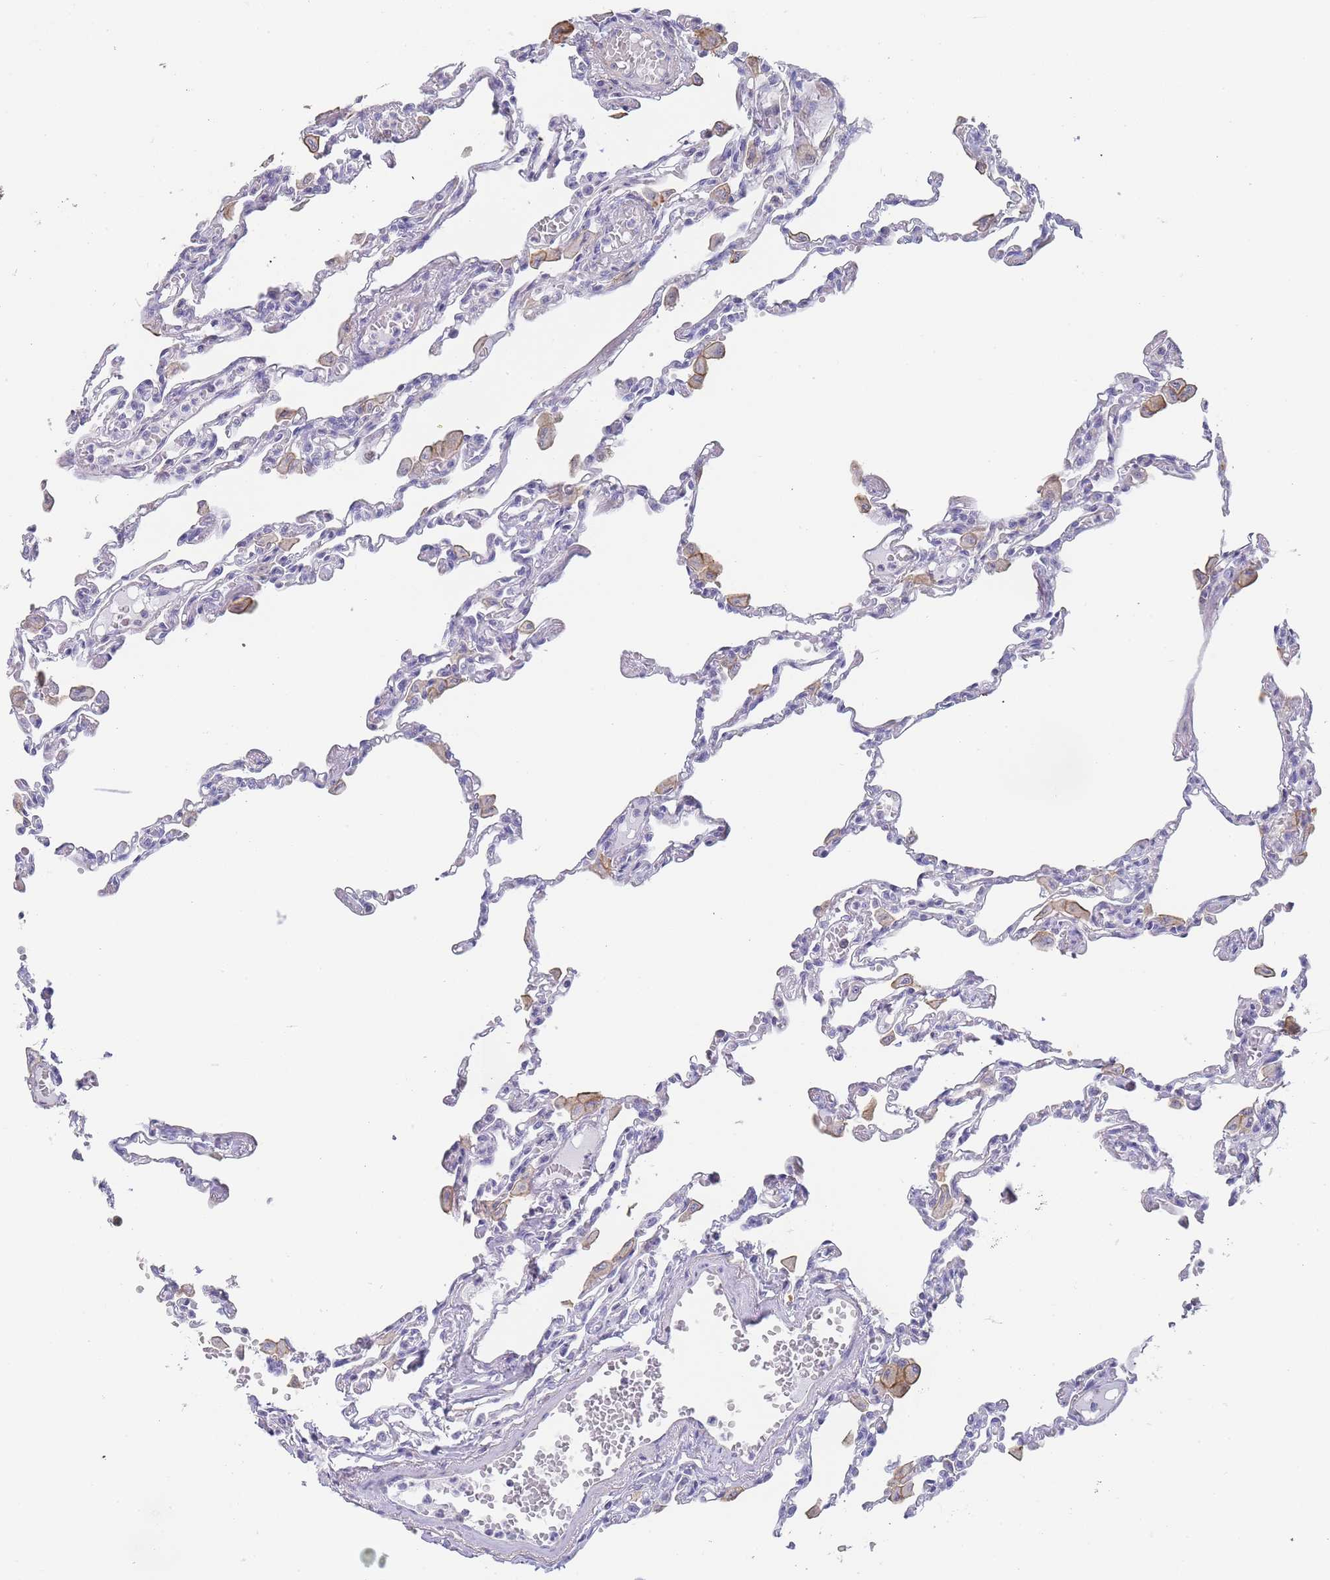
{"staining": {"intensity": "negative", "quantity": "none", "location": "none"}, "tissue": "lung", "cell_type": "Alveolar cells", "image_type": "normal", "snomed": [{"axis": "morphology", "description": "Normal tissue, NOS"}, {"axis": "topography", "description": "Bronchus"}, {"axis": "topography", "description": "Lung"}], "caption": "Immunohistochemistry of normal lung shows no staining in alveolar cells. Brightfield microscopy of immunohistochemistry (IHC) stained with DAB (3,3'-diaminobenzidine) (brown) and hematoxylin (blue), captured at high magnification.", "gene": "NOP14", "patient": {"sex": "female", "age": 49}}